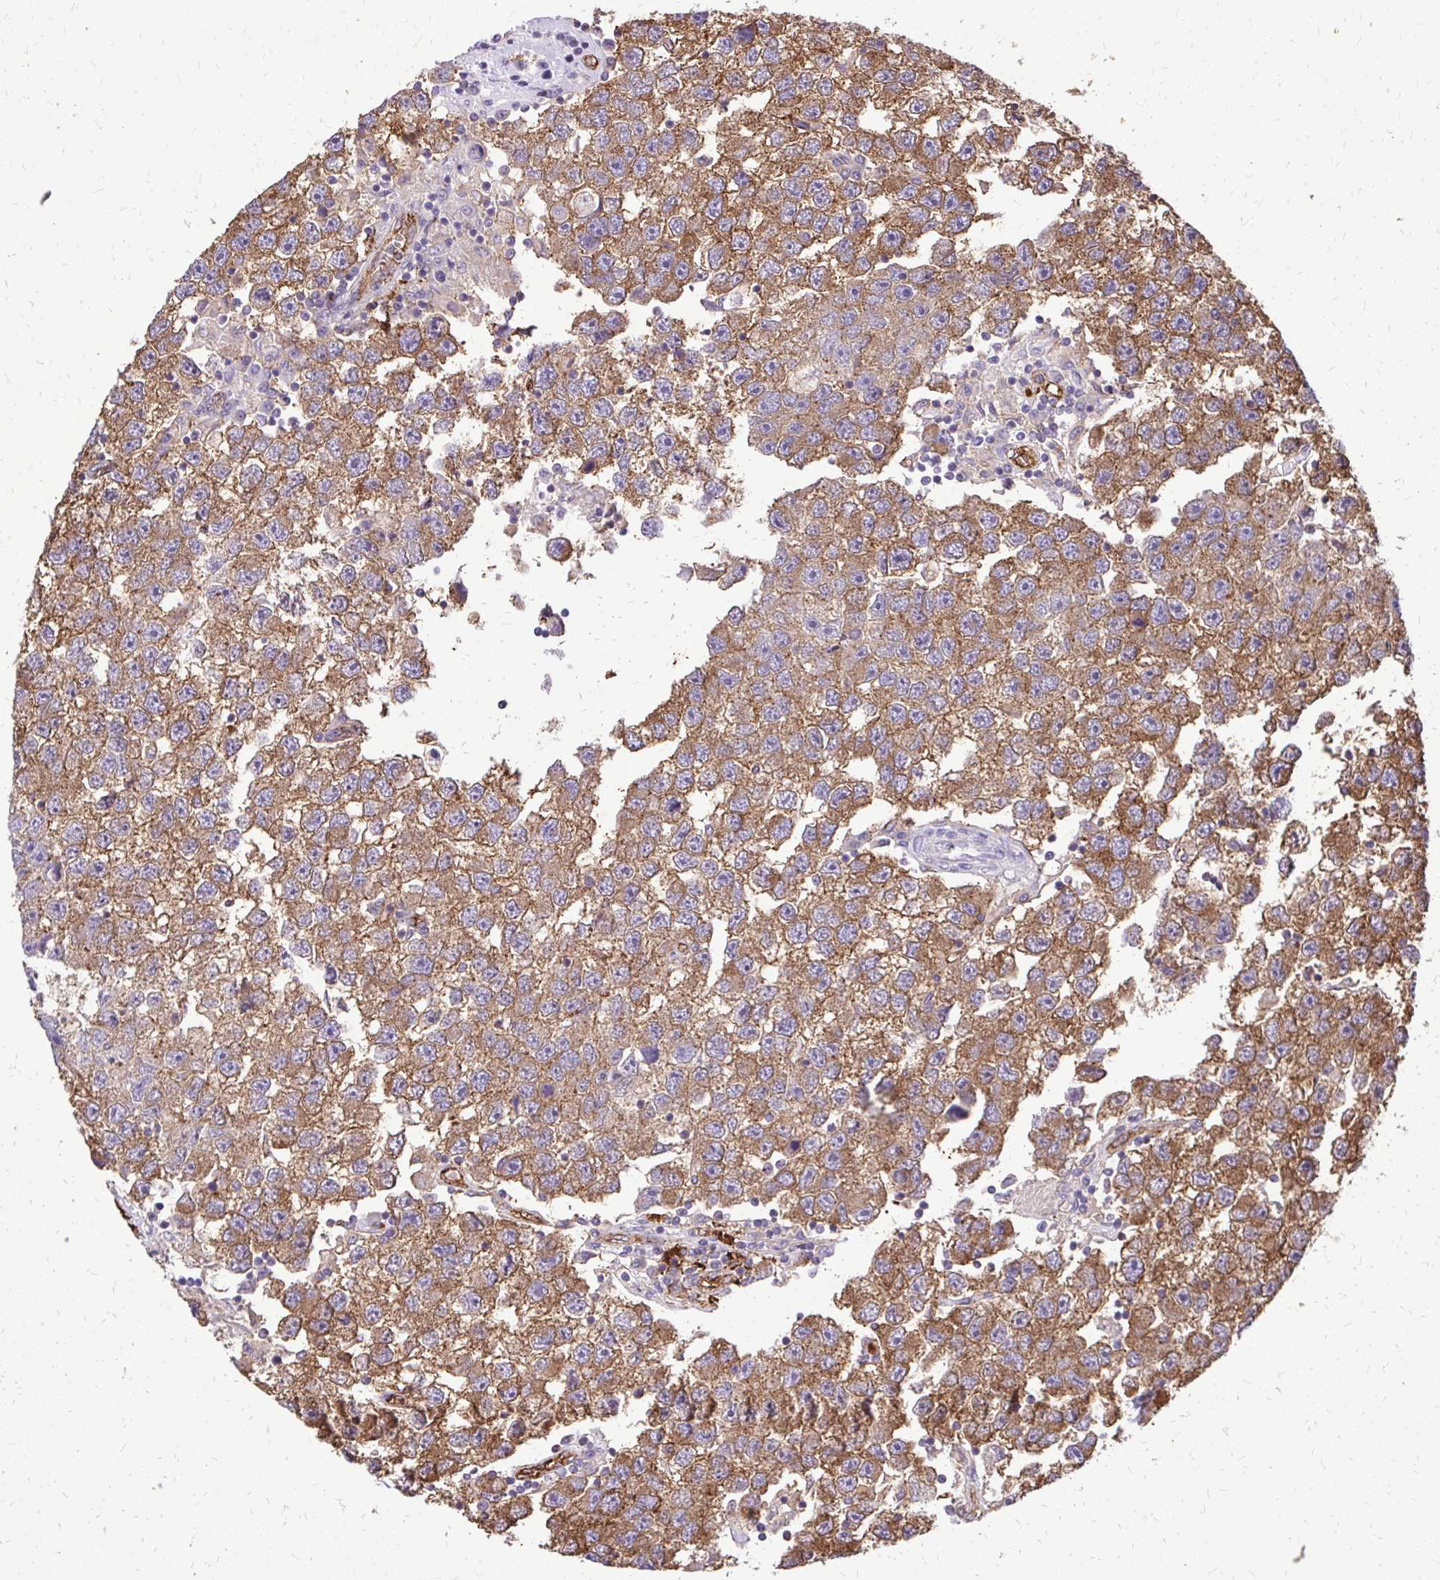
{"staining": {"intensity": "moderate", "quantity": ">75%", "location": "cytoplasmic/membranous"}, "tissue": "testis cancer", "cell_type": "Tumor cells", "image_type": "cancer", "snomed": [{"axis": "morphology", "description": "Seminoma, NOS"}, {"axis": "topography", "description": "Testis"}], "caption": "Testis seminoma stained for a protein shows moderate cytoplasmic/membranous positivity in tumor cells.", "gene": "MARCKSL1", "patient": {"sex": "male", "age": 26}}